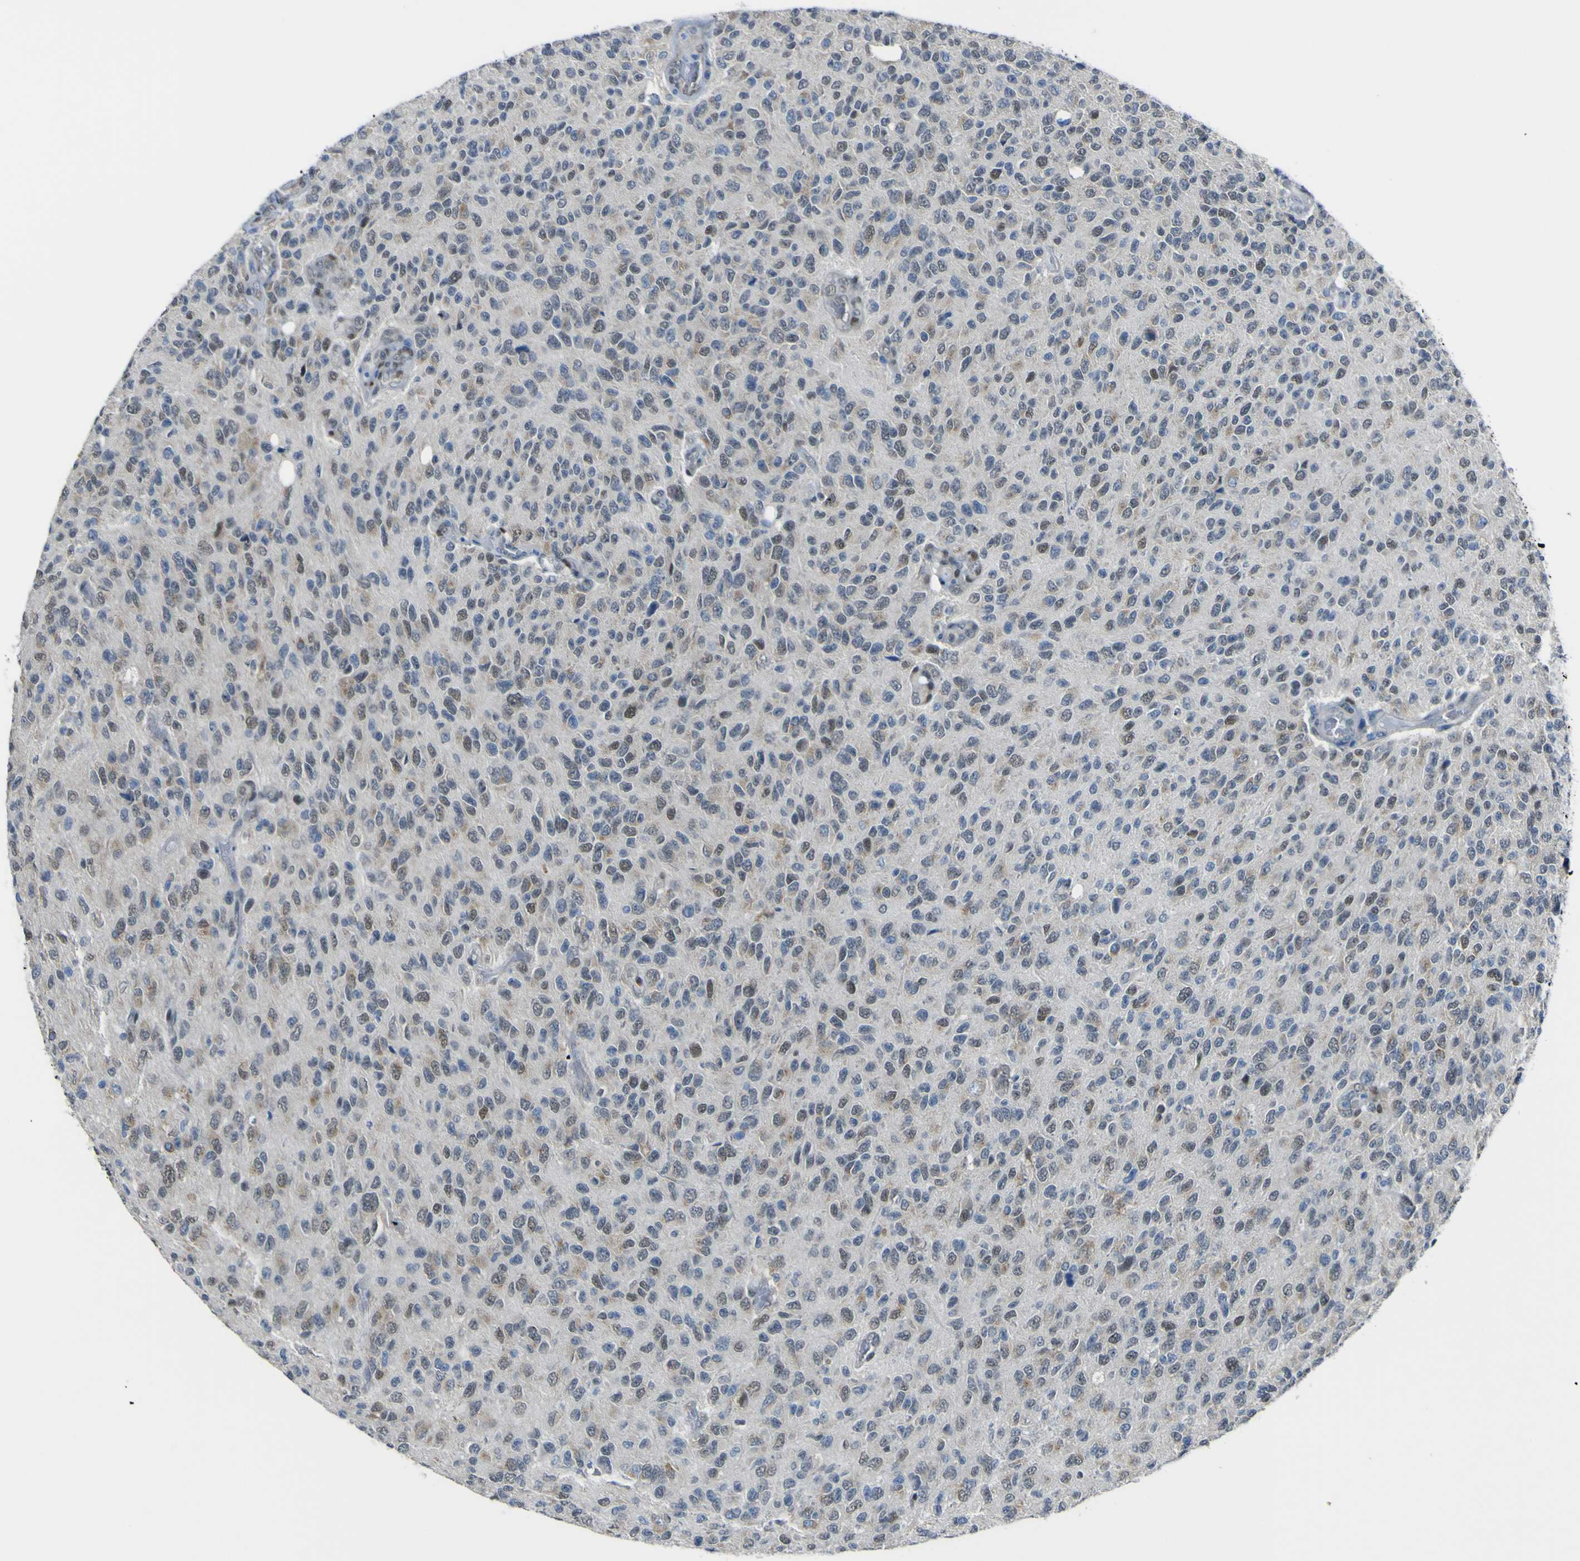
{"staining": {"intensity": "moderate", "quantity": "25%-75%", "location": "cytoplasmic/membranous,nuclear"}, "tissue": "glioma", "cell_type": "Tumor cells", "image_type": "cancer", "snomed": [{"axis": "morphology", "description": "Glioma, malignant, High grade"}, {"axis": "topography", "description": "pancreas cauda"}], "caption": "Brown immunohistochemical staining in human glioma reveals moderate cytoplasmic/membranous and nuclear positivity in approximately 25%-75% of tumor cells.", "gene": "LRRN1", "patient": {"sex": "male", "age": 60}}